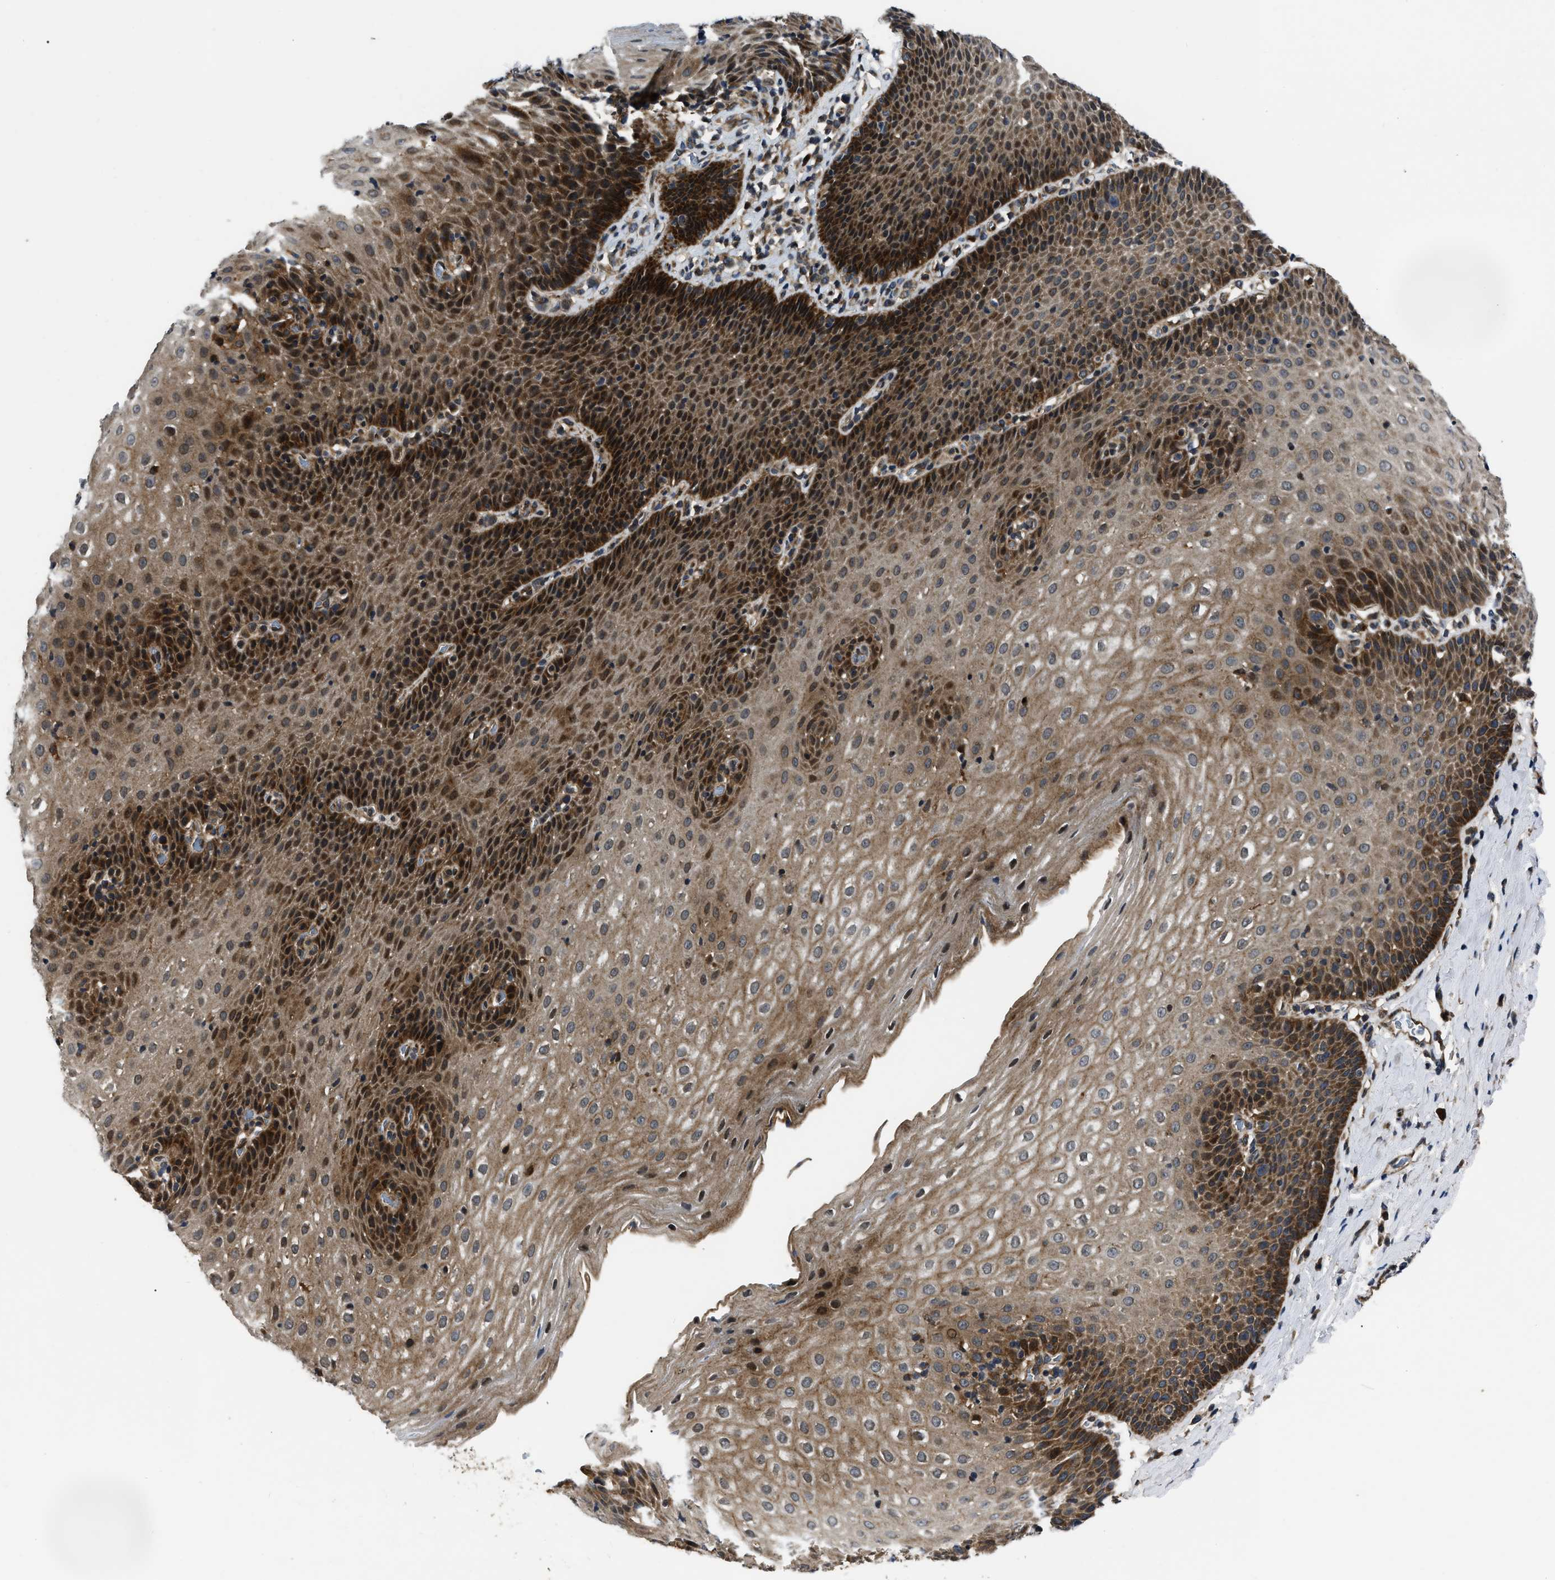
{"staining": {"intensity": "strong", "quantity": ">75%", "location": "cytoplasmic/membranous,nuclear"}, "tissue": "esophagus", "cell_type": "Squamous epithelial cells", "image_type": "normal", "snomed": [{"axis": "morphology", "description": "Normal tissue, NOS"}, {"axis": "topography", "description": "Esophagus"}], "caption": "Approximately >75% of squamous epithelial cells in benign esophagus demonstrate strong cytoplasmic/membranous,nuclear protein staining as visualized by brown immunohistochemical staining.", "gene": "PPWD1", "patient": {"sex": "female", "age": 61}}